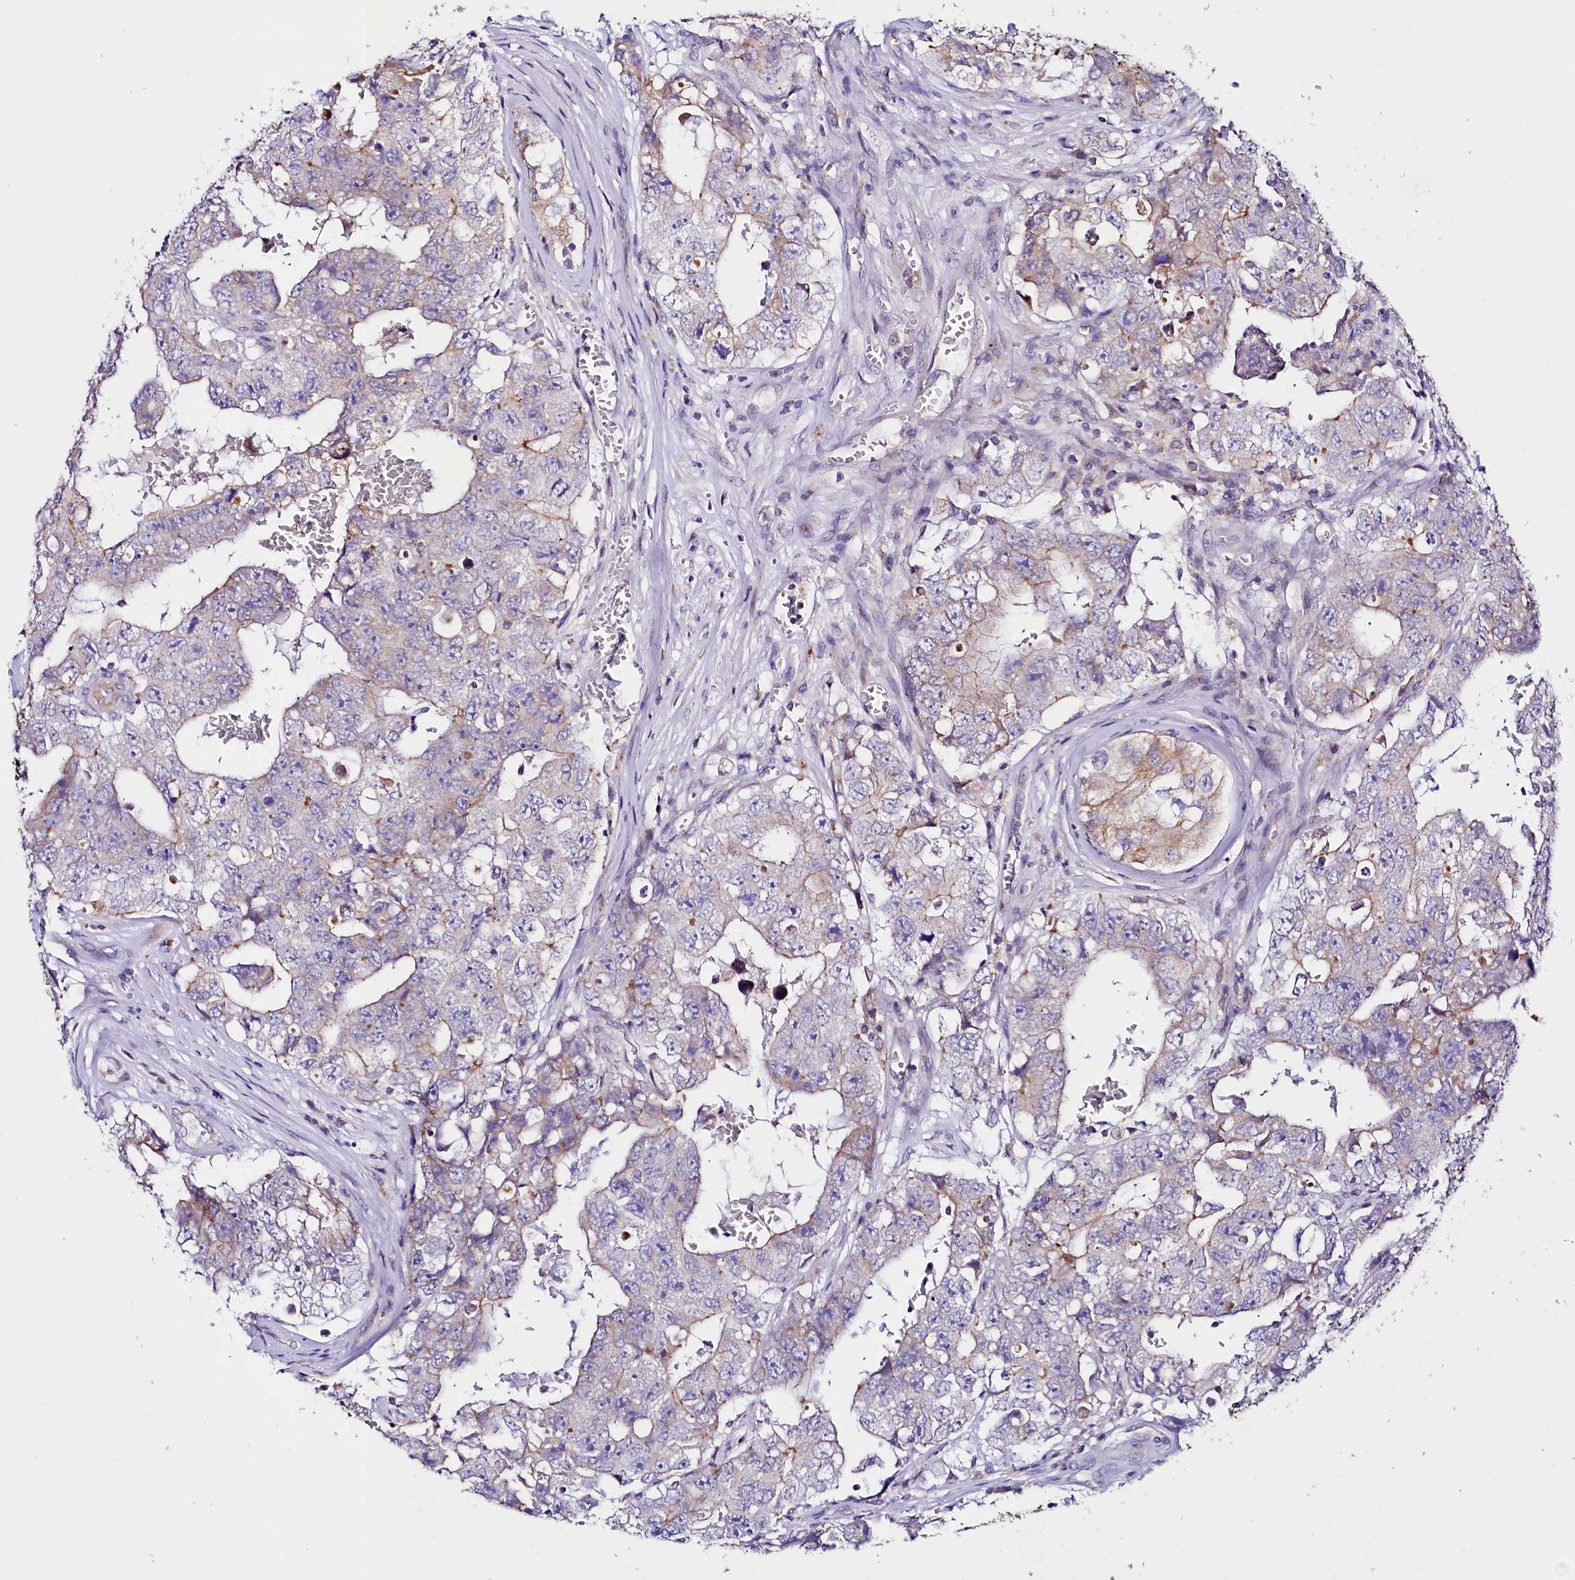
{"staining": {"intensity": "moderate", "quantity": "<25%", "location": "cytoplasmic/membranous"}, "tissue": "testis cancer", "cell_type": "Tumor cells", "image_type": "cancer", "snomed": [{"axis": "morphology", "description": "Carcinoma, Embryonal, NOS"}, {"axis": "topography", "description": "Testis"}], "caption": "Protein staining of testis cancer tissue reveals moderate cytoplasmic/membranous positivity in approximately <25% of tumor cells.", "gene": "SACM1L", "patient": {"sex": "male", "age": 17}}